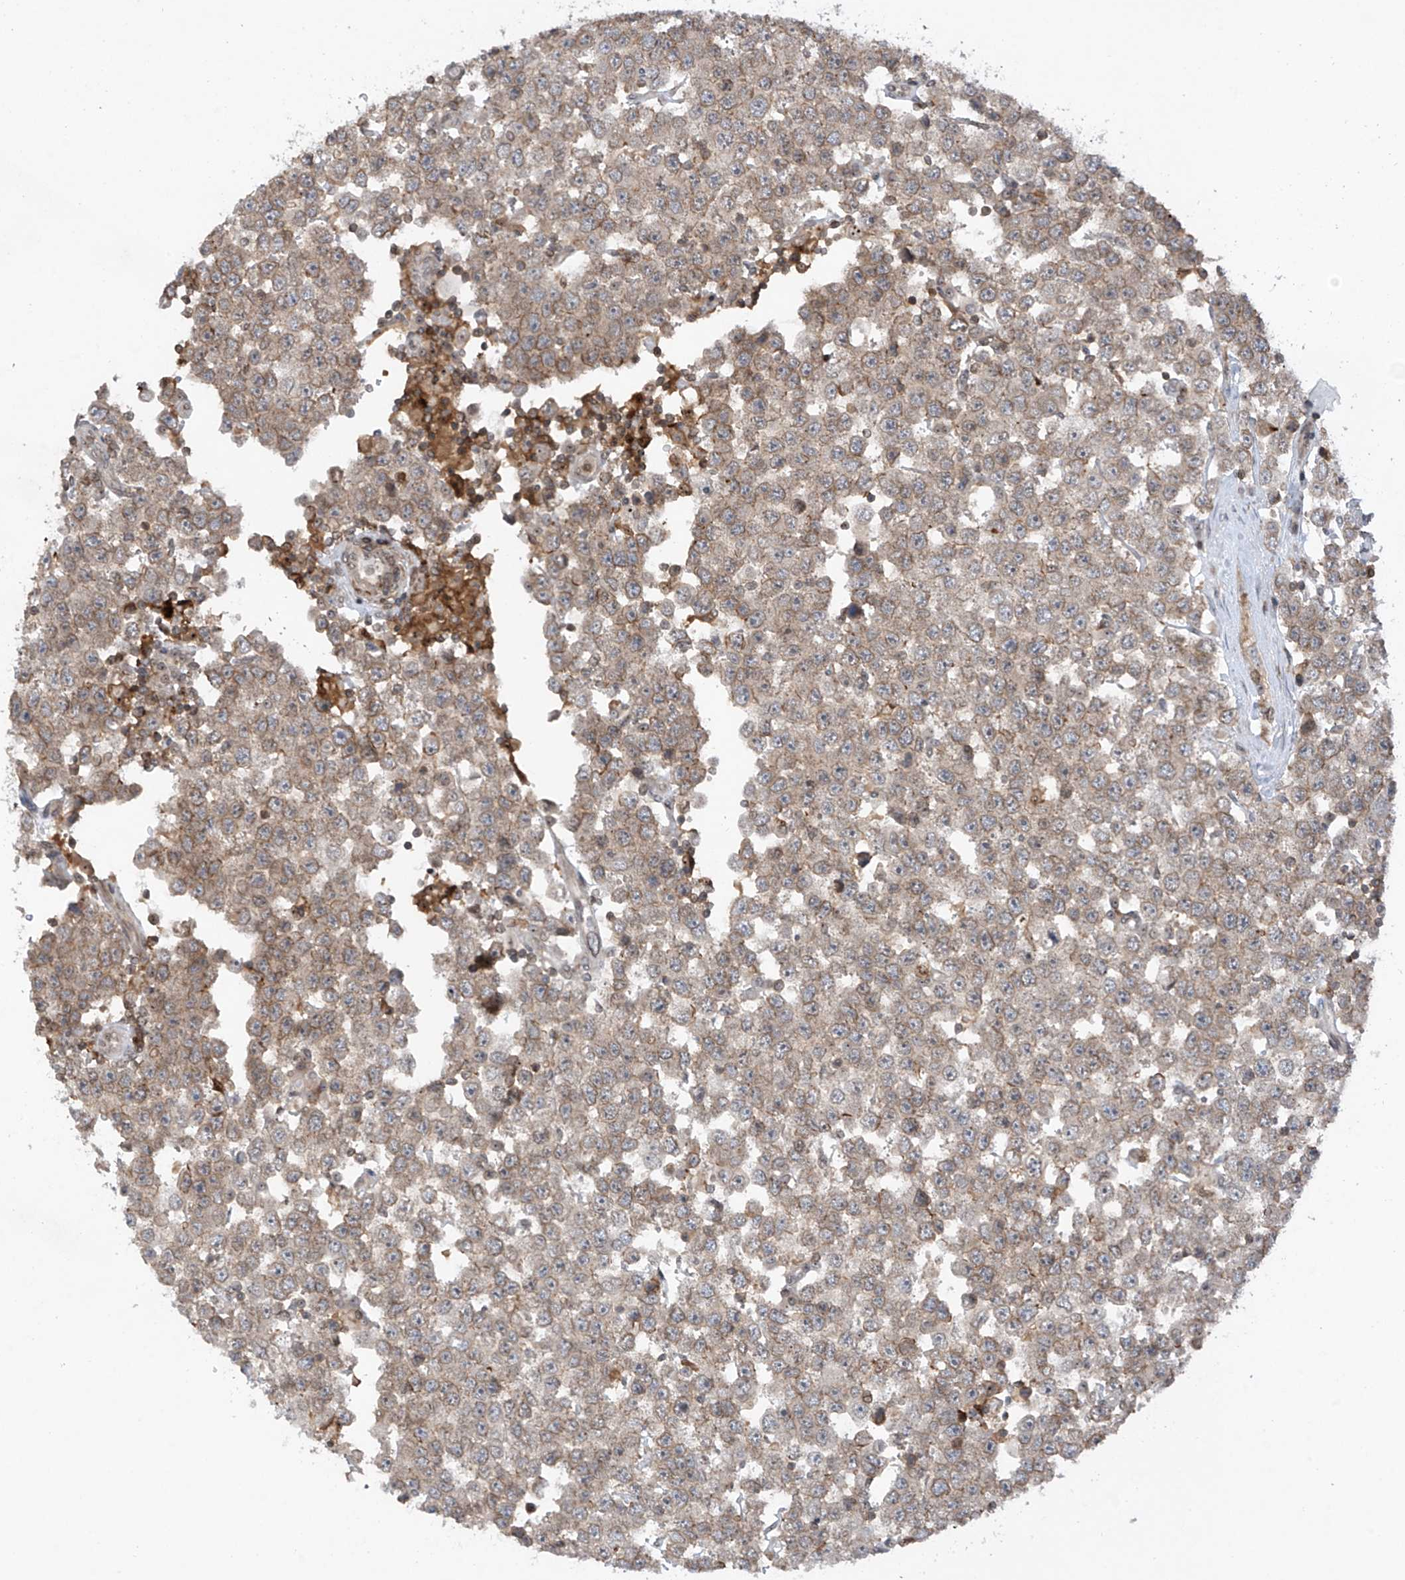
{"staining": {"intensity": "moderate", "quantity": "<25%", "location": "cytoplasmic/membranous"}, "tissue": "testis cancer", "cell_type": "Tumor cells", "image_type": "cancer", "snomed": [{"axis": "morphology", "description": "Seminoma, NOS"}, {"axis": "topography", "description": "Testis"}], "caption": "Testis cancer (seminoma) stained with DAB (3,3'-diaminobenzidine) immunohistochemistry displays low levels of moderate cytoplasmic/membranous positivity in approximately <25% of tumor cells. (Stains: DAB in brown, nuclei in blue, Microscopy: brightfield microscopy at high magnification).", "gene": "REPIN1", "patient": {"sex": "male", "age": 28}}